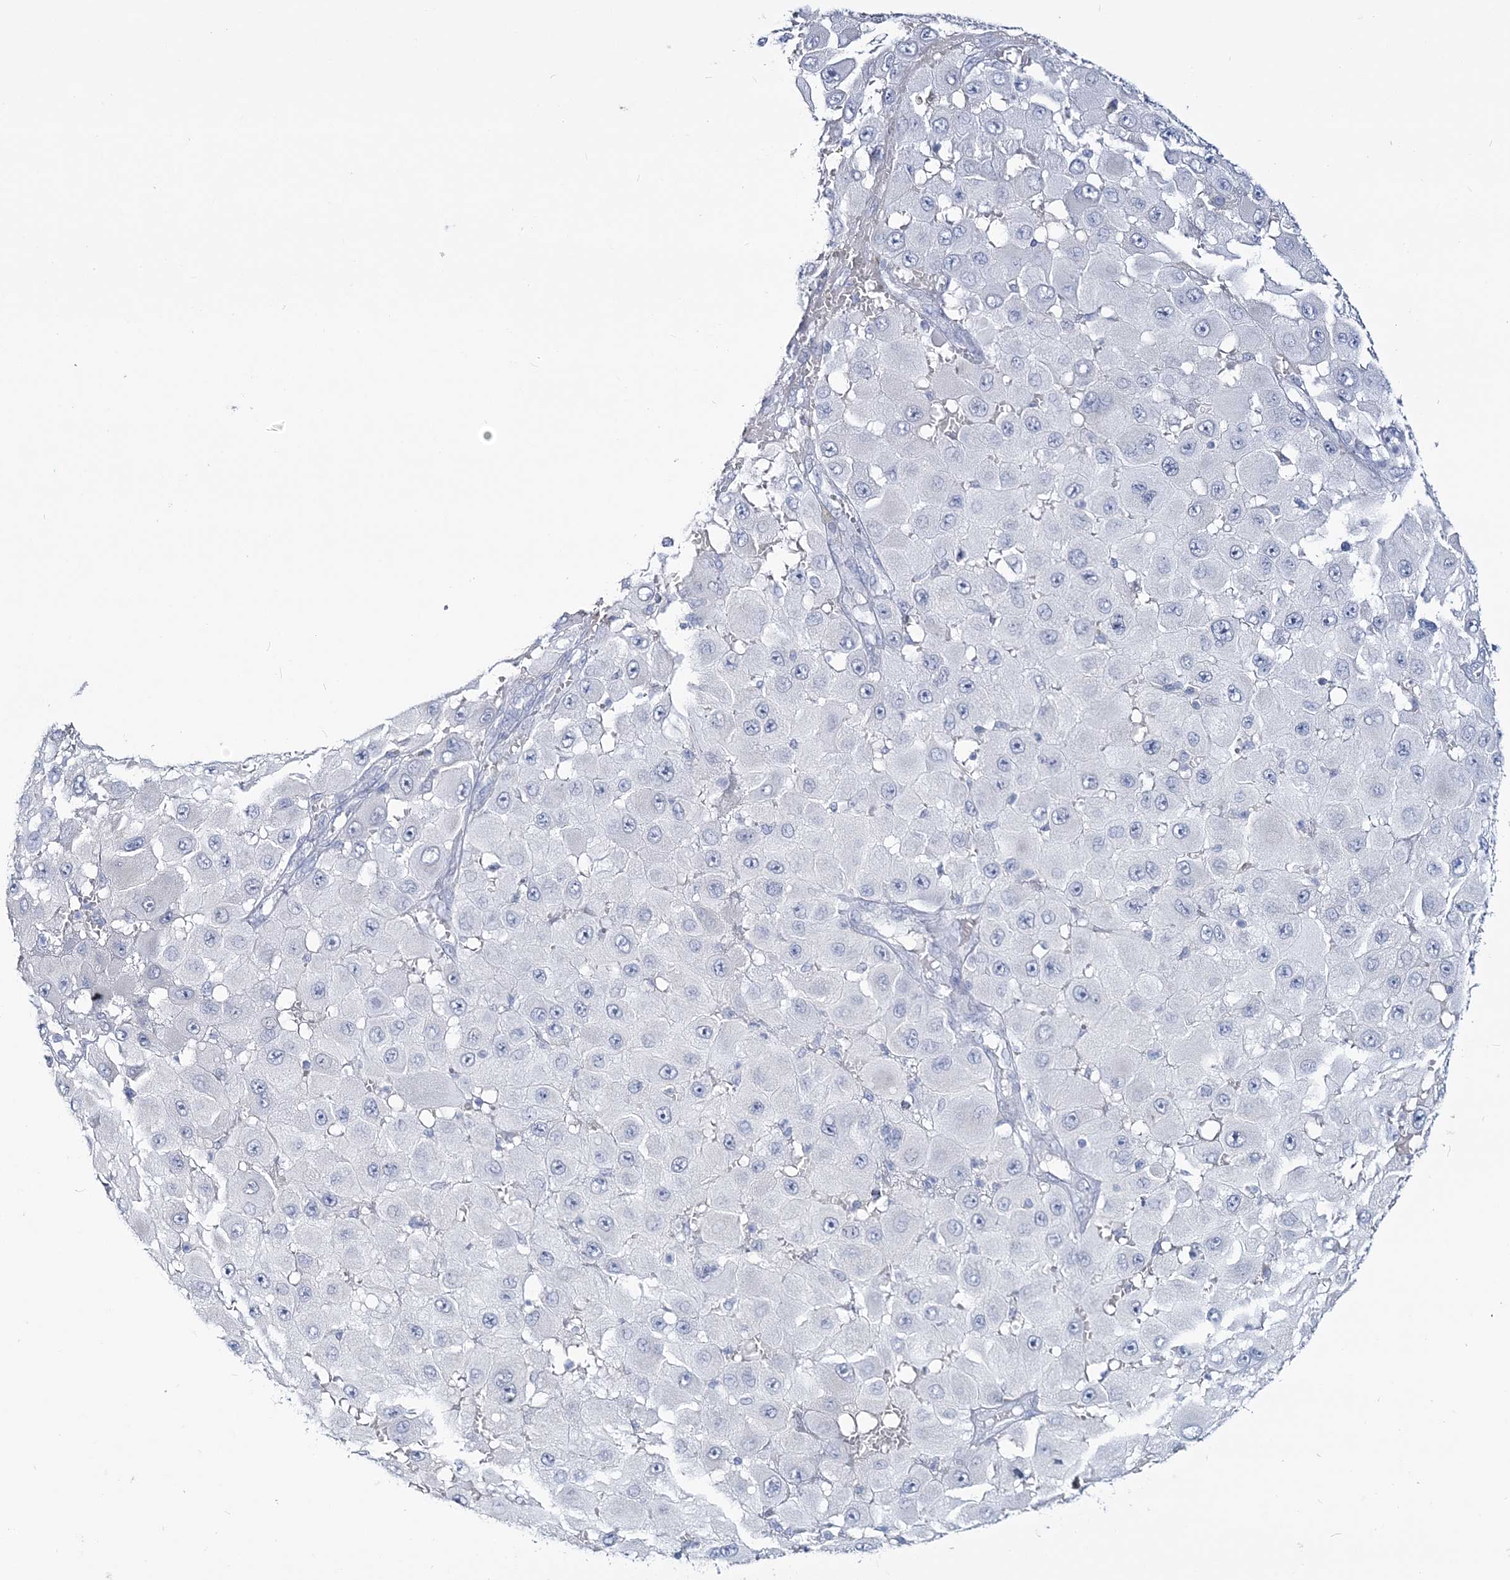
{"staining": {"intensity": "negative", "quantity": "none", "location": "none"}, "tissue": "melanoma", "cell_type": "Tumor cells", "image_type": "cancer", "snomed": [{"axis": "morphology", "description": "Malignant melanoma, NOS"}, {"axis": "topography", "description": "Skin"}], "caption": "IHC of human malignant melanoma demonstrates no expression in tumor cells.", "gene": "CYP3A4", "patient": {"sex": "female", "age": 81}}